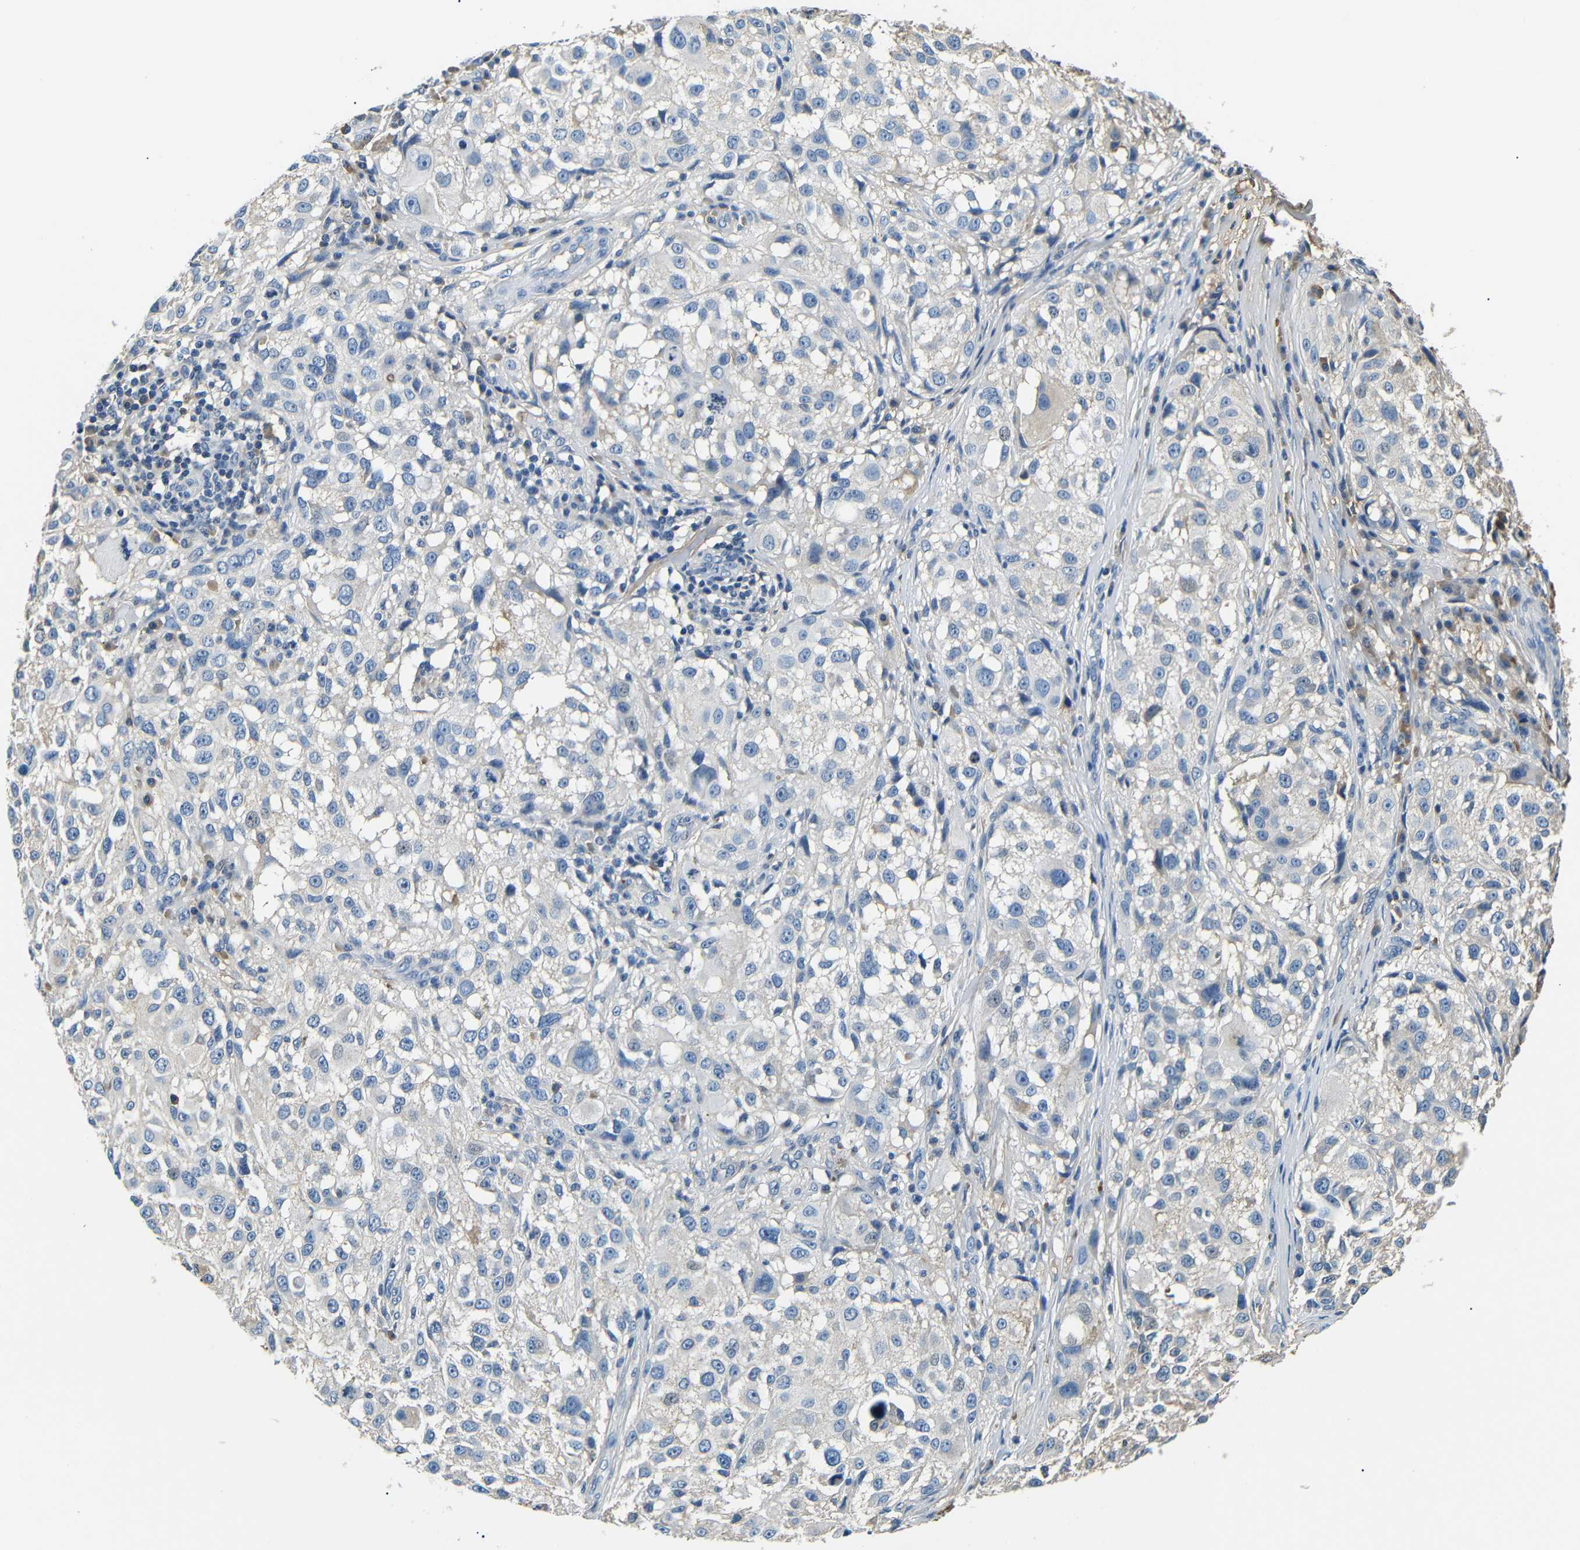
{"staining": {"intensity": "negative", "quantity": "none", "location": "none"}, "tissue": "melanoma", "cell_type": "Tumor cells", "image_type": "cancer", "snomed": [{"axis": "morphology", "description": "Necrosis, NOS"}, {"axis": "morphology", "description": "Malignant melanoma, NOS"}, {"axis": "topography", "description": "Skin"}], "caption": "High power microscopy micrograph of an immunohistochemistry (IHC) photomicrograph of melanoma, revealing no significant expression in tumor cells. (DAB (3,3'-diaminobenzidine) immunohistochemistry with hematoxylin counter stain).", "gene": "LHCGR", "patient": {"sex": "female", "age": 87}}